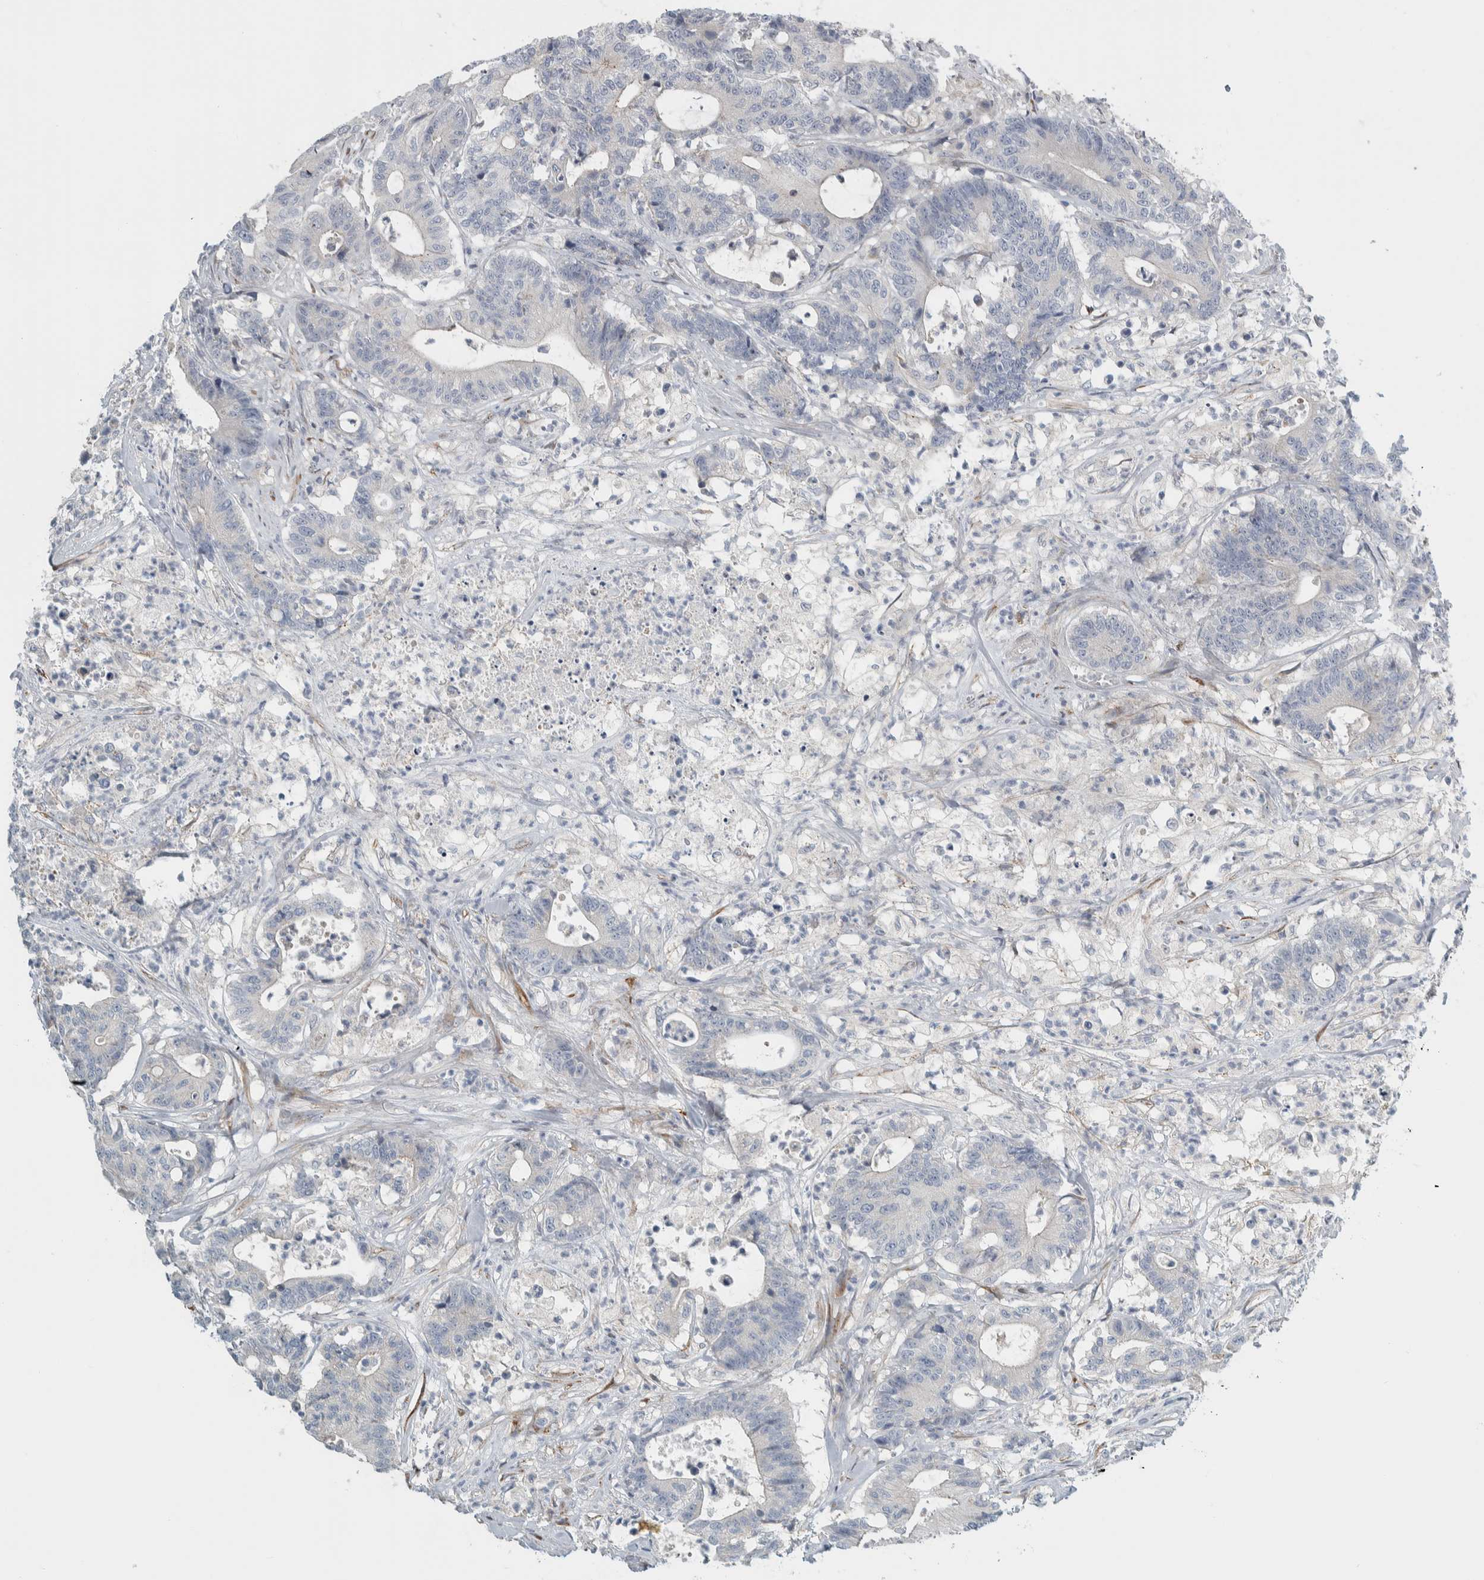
{"staining": {"intensity": "negative", "quantity": "none", "location": "none"}, "tissue": "colorectal cancer", "cell_type": "Tumor cells", "image_type": "cancer", "snomed": [{"axis": "morphology", "description": "Adenocarcinoma, NOS"}, {"axis": "topography", "description": "Colon"}], "caption": "Tumor cells show no significant positivity in colorectal cancer (adenocarcinoma).", "gene": "HGS", "patient": {"sex": "female", "age": 84}}